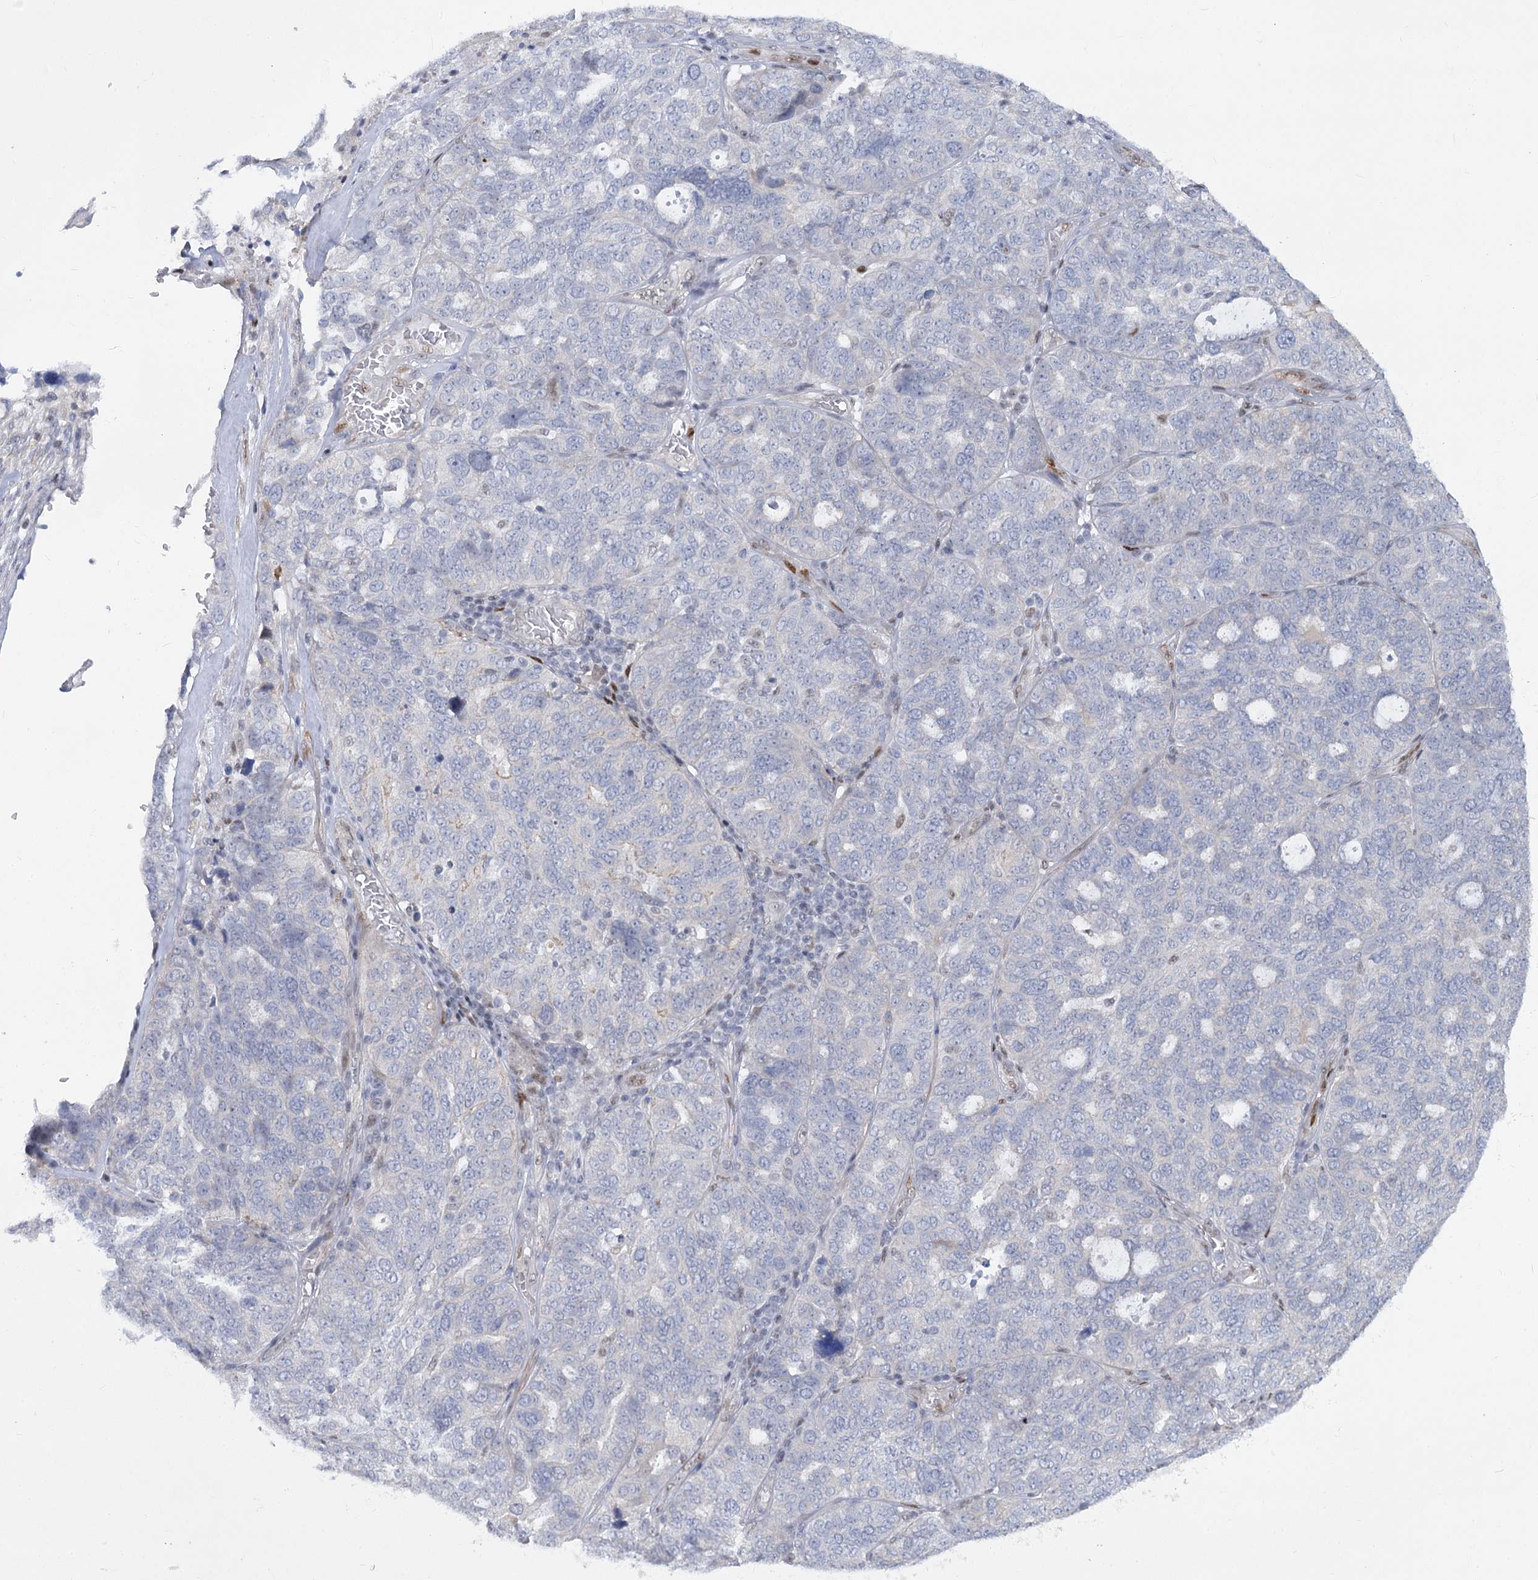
{"staining": {"intensity": "negative", "quantity": "none", "location": "none"}, "tissue": "ovarian cancer", "cell_type": "Tumor cells", "image_type": "cancer", "snomed": [{"axis": "morphology", "description": "Cystadenocarcinoma, serous, NOS"}, {"axis": "topography", "description": "Ovary"}], "caption": "Immunohistochemistry (IHC) photomicrograph of neoplastic tissue: human serous cystadenocarcinoma (ovarian) stained with DAB (3,3'-diaminobenzidine) exhibits no significant protein positivity in tumor cells. (DAB (3,3'-diaminobenzidine) immunohistochemistry with hematoxylin counter stain).", "gene": "ARSI", "patient": {"sex": "female", "age": 59}}